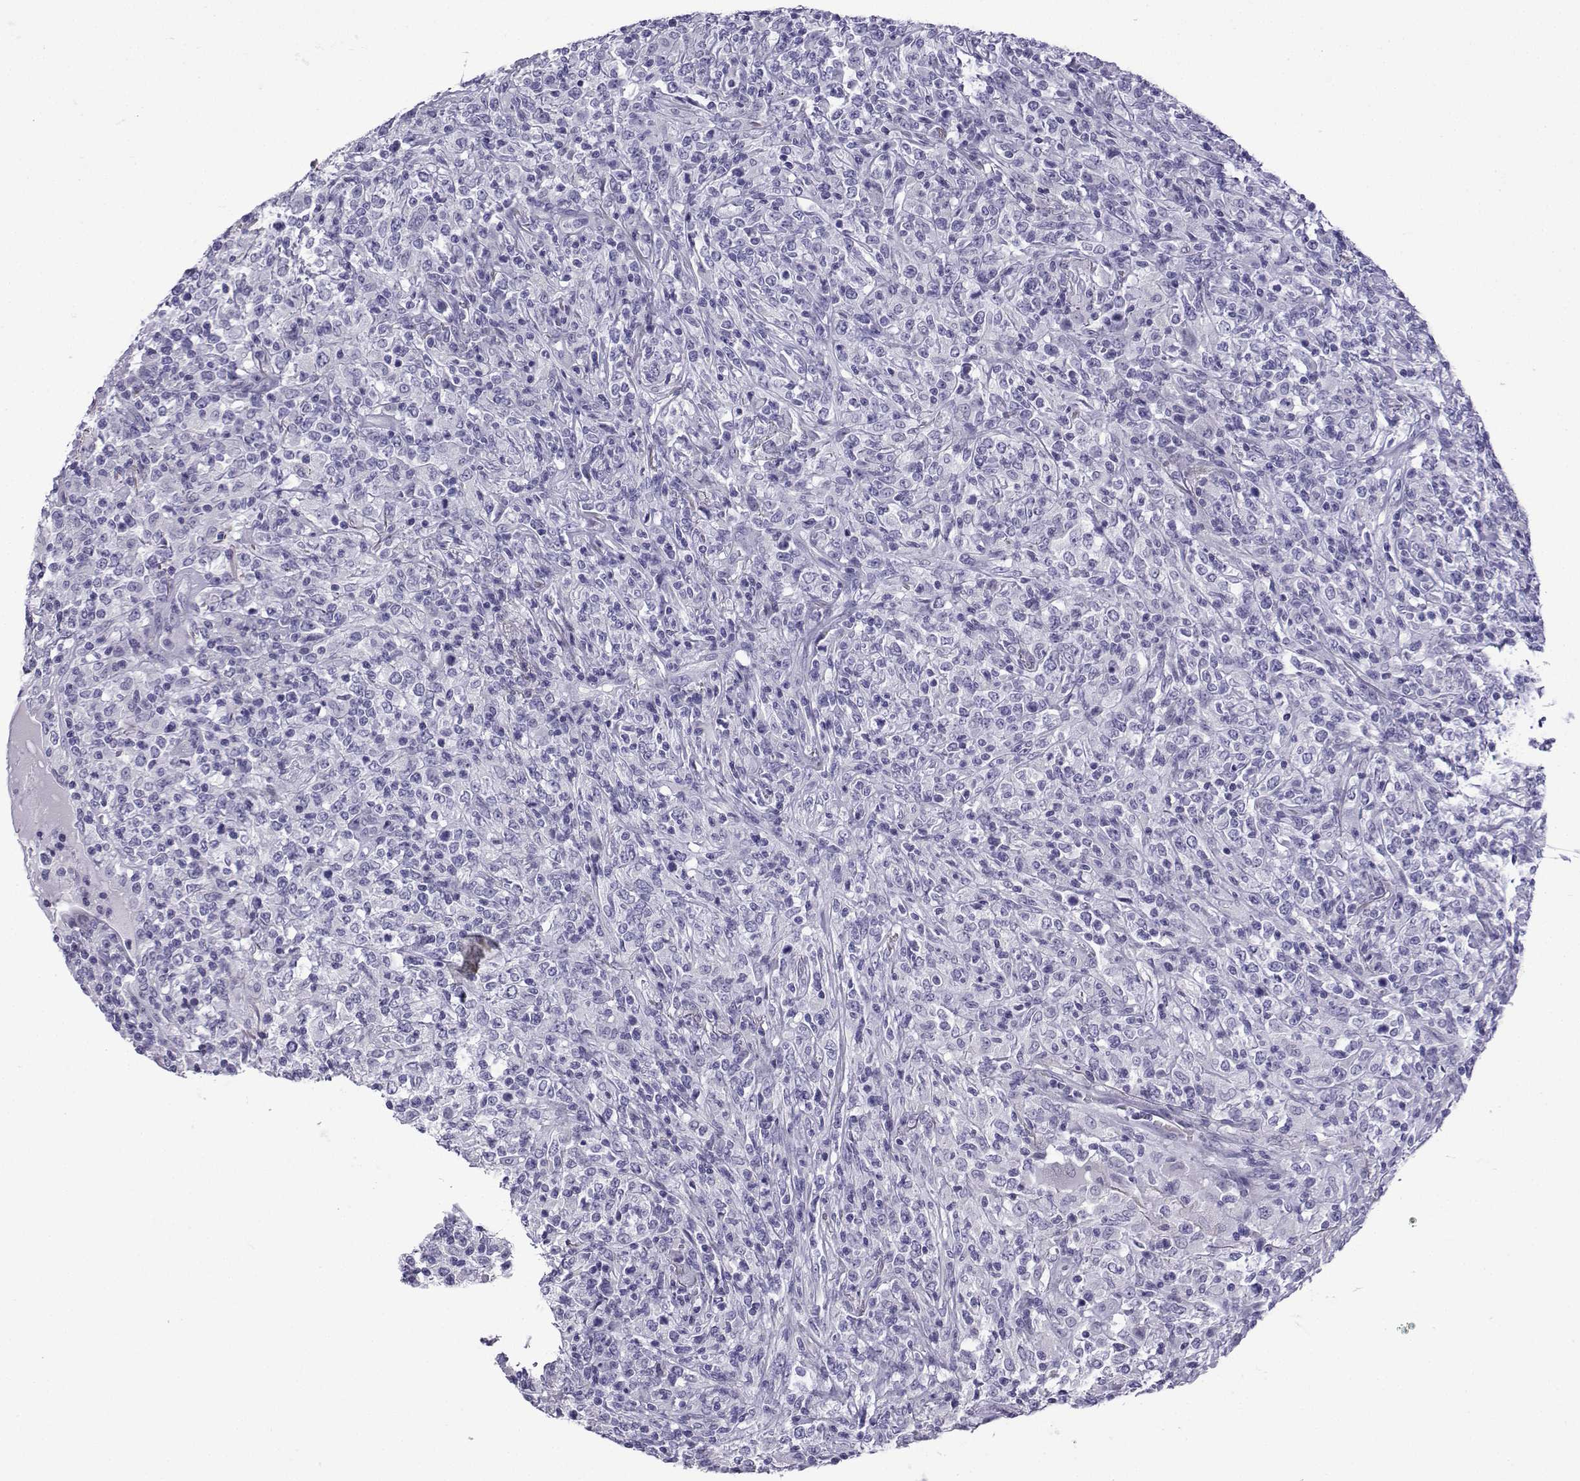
{"staining": {"intensity": "negative", "quantity": "none", "location": "none"}, "tissue": "lymphoma", "cell_type": "Tumor cells", "image_type": "cancer", "snomed": [{"axis": "morphology", "description": "Malignant lymphoma, non-Hodgkin's type, High grade"}, {"axis": "topography", "description": "Lung"}], "caption": "Lymphoma stained for a protein using IHC exhibits no staining tumor cells.", "gene": "TRIM46", "patient": {"sex": "male", "age": 79}}